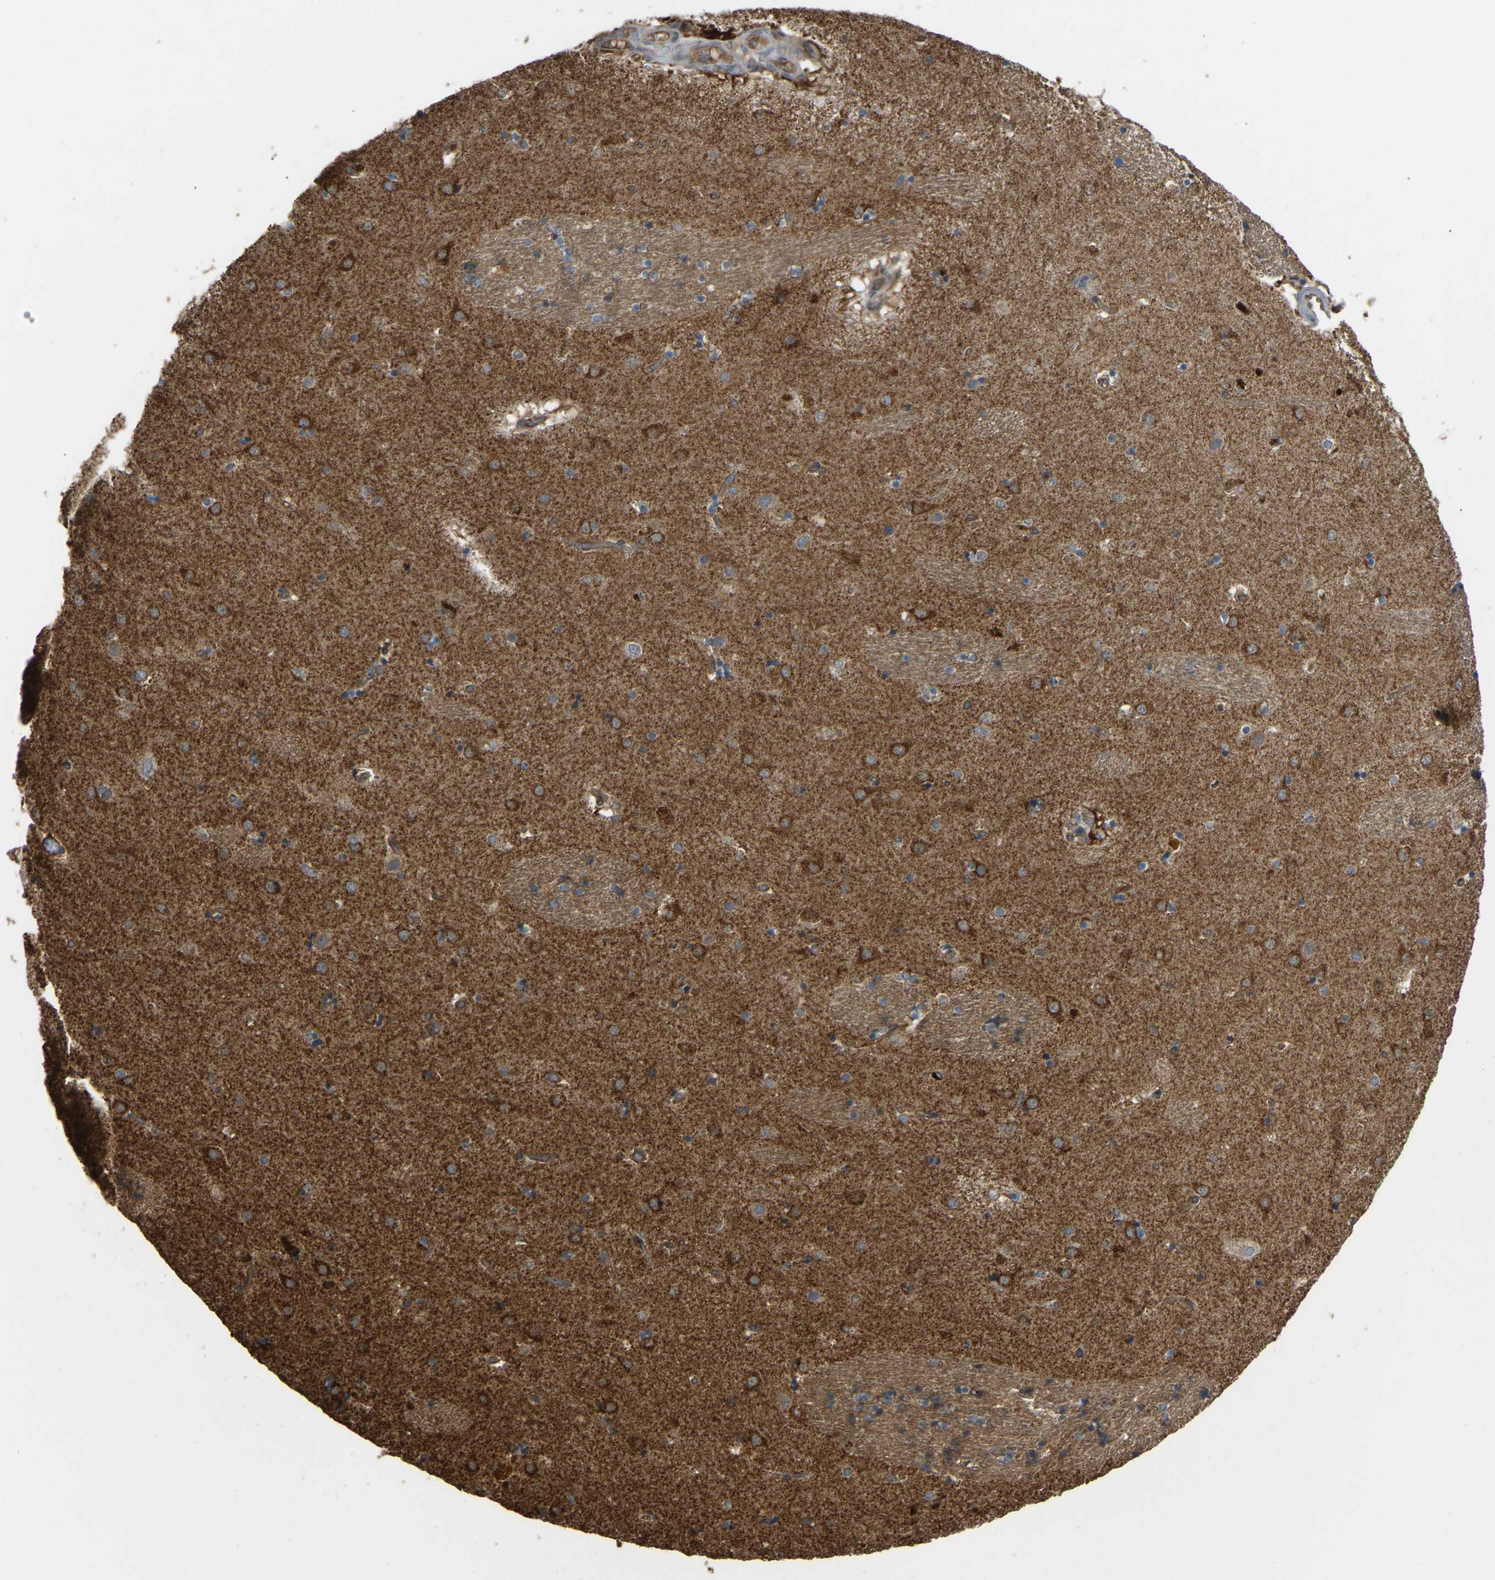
{"staining": {"intensity": "moderate", "quantity": "25%-75%", "location": "cytoplasmic/membranous"}, "tissue": "caudate", "cell_type": "Glial cells", "image_type": "normal", "snomed": [{"axis": "morphology", "description": "Normal tissue, NOS"}, {"axis": "topography", "description": "Lateral ventricle wall"}], "caption": "Moderate cytoplasmic/membranous positivity is appreciated in approximately 25%-75% of glial cells in normal caudate. The protein is shown in brown color, while the nuclei are stained blue.", "gene": "C21orf91", "patient": {"sex": "male", "age": 70}}